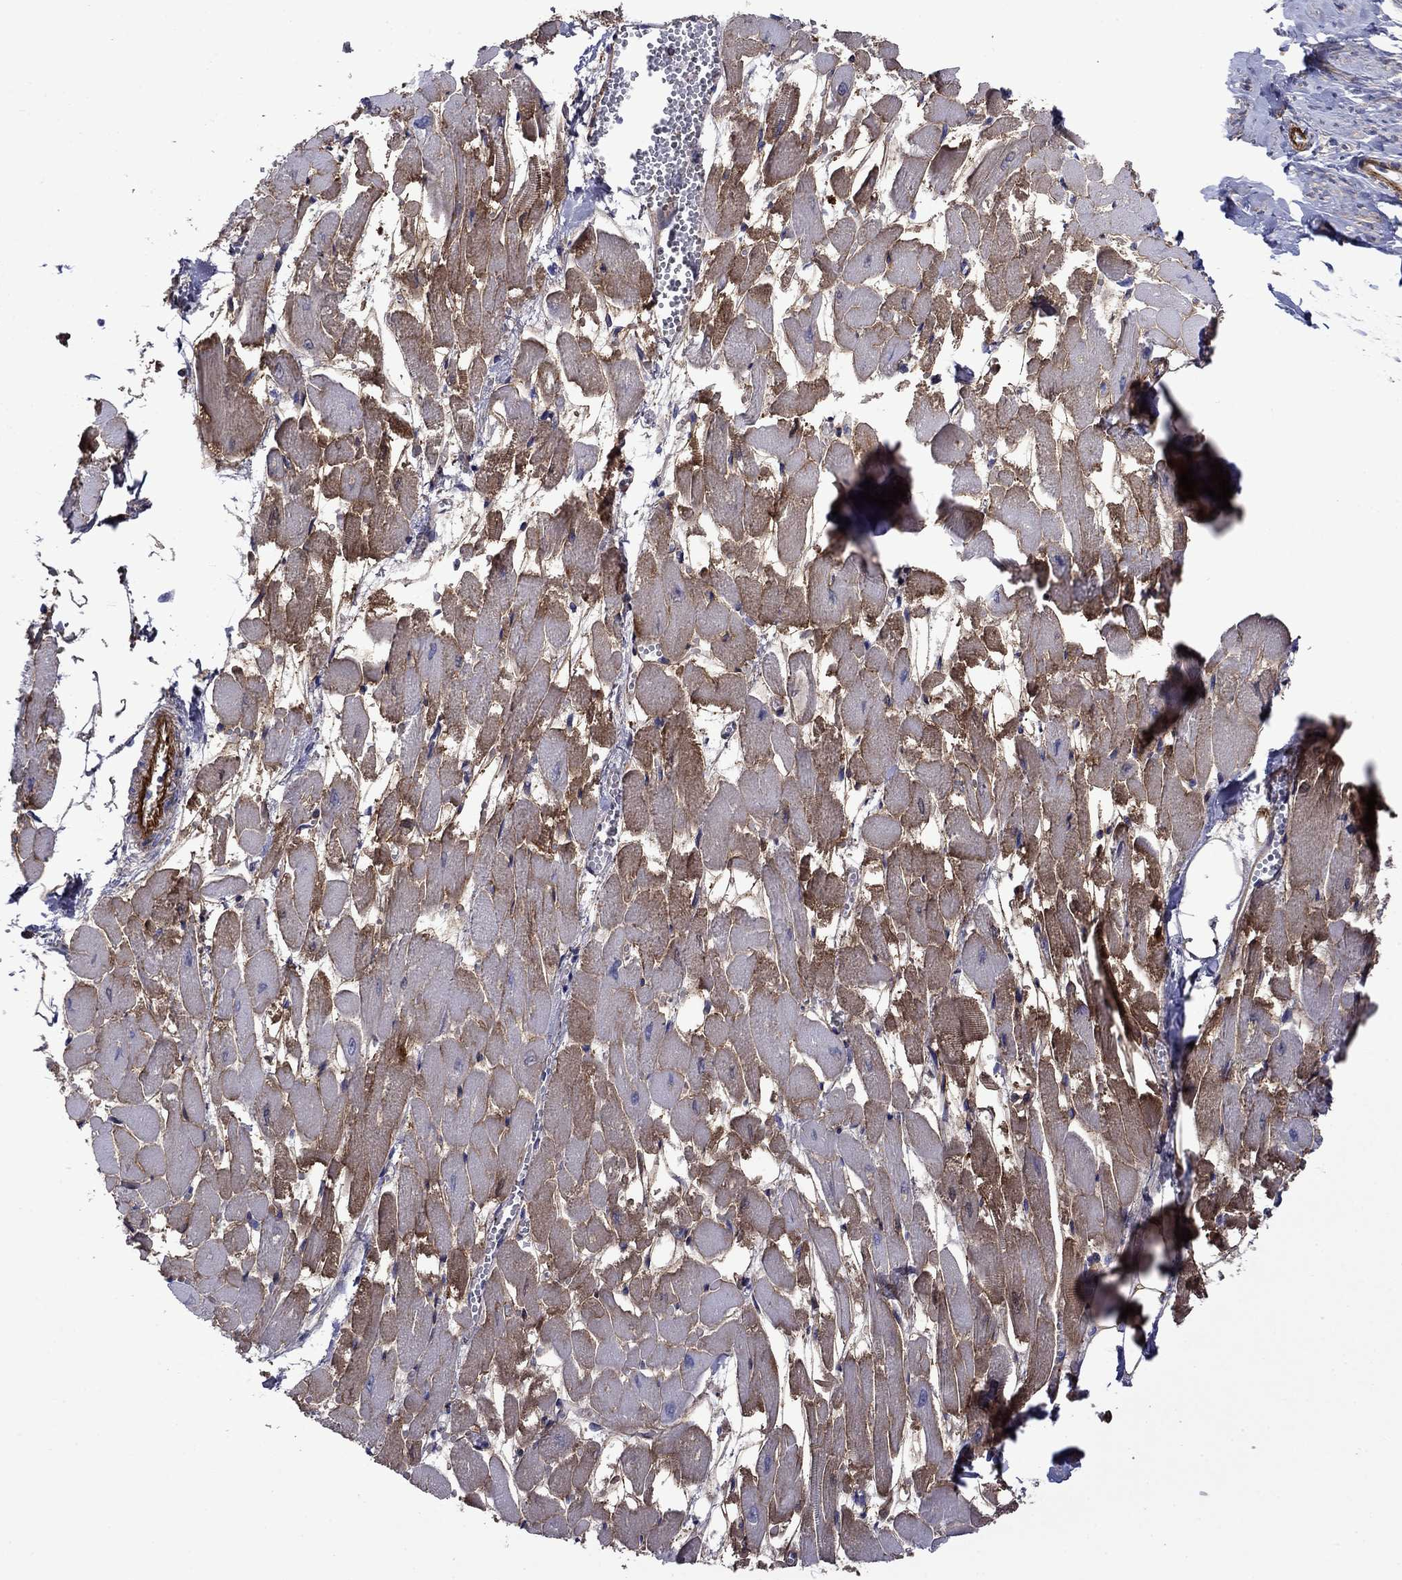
{"staining": {"intensity": "moderate", "quantity": "25%-75%", "location": "cytoplasmic/membranous"}, "tissue": "heart muscle", "cell_type": "Cardiomyocytes", "image_type": "normal", "snomed": [{"axis": "morphology", "description": "Normal tissue, NOS"}, {"axis": "topography", "description": "Heart"}], "caption": "About 25%-75% of cardiomyocytes in benign heart muscle display moderate cytoplasmic/membranous protein positivity as visualized by brown immunohistochemical staining.", "gene": "HSPG2", "patient": {"sex": "female", "age": 52}}